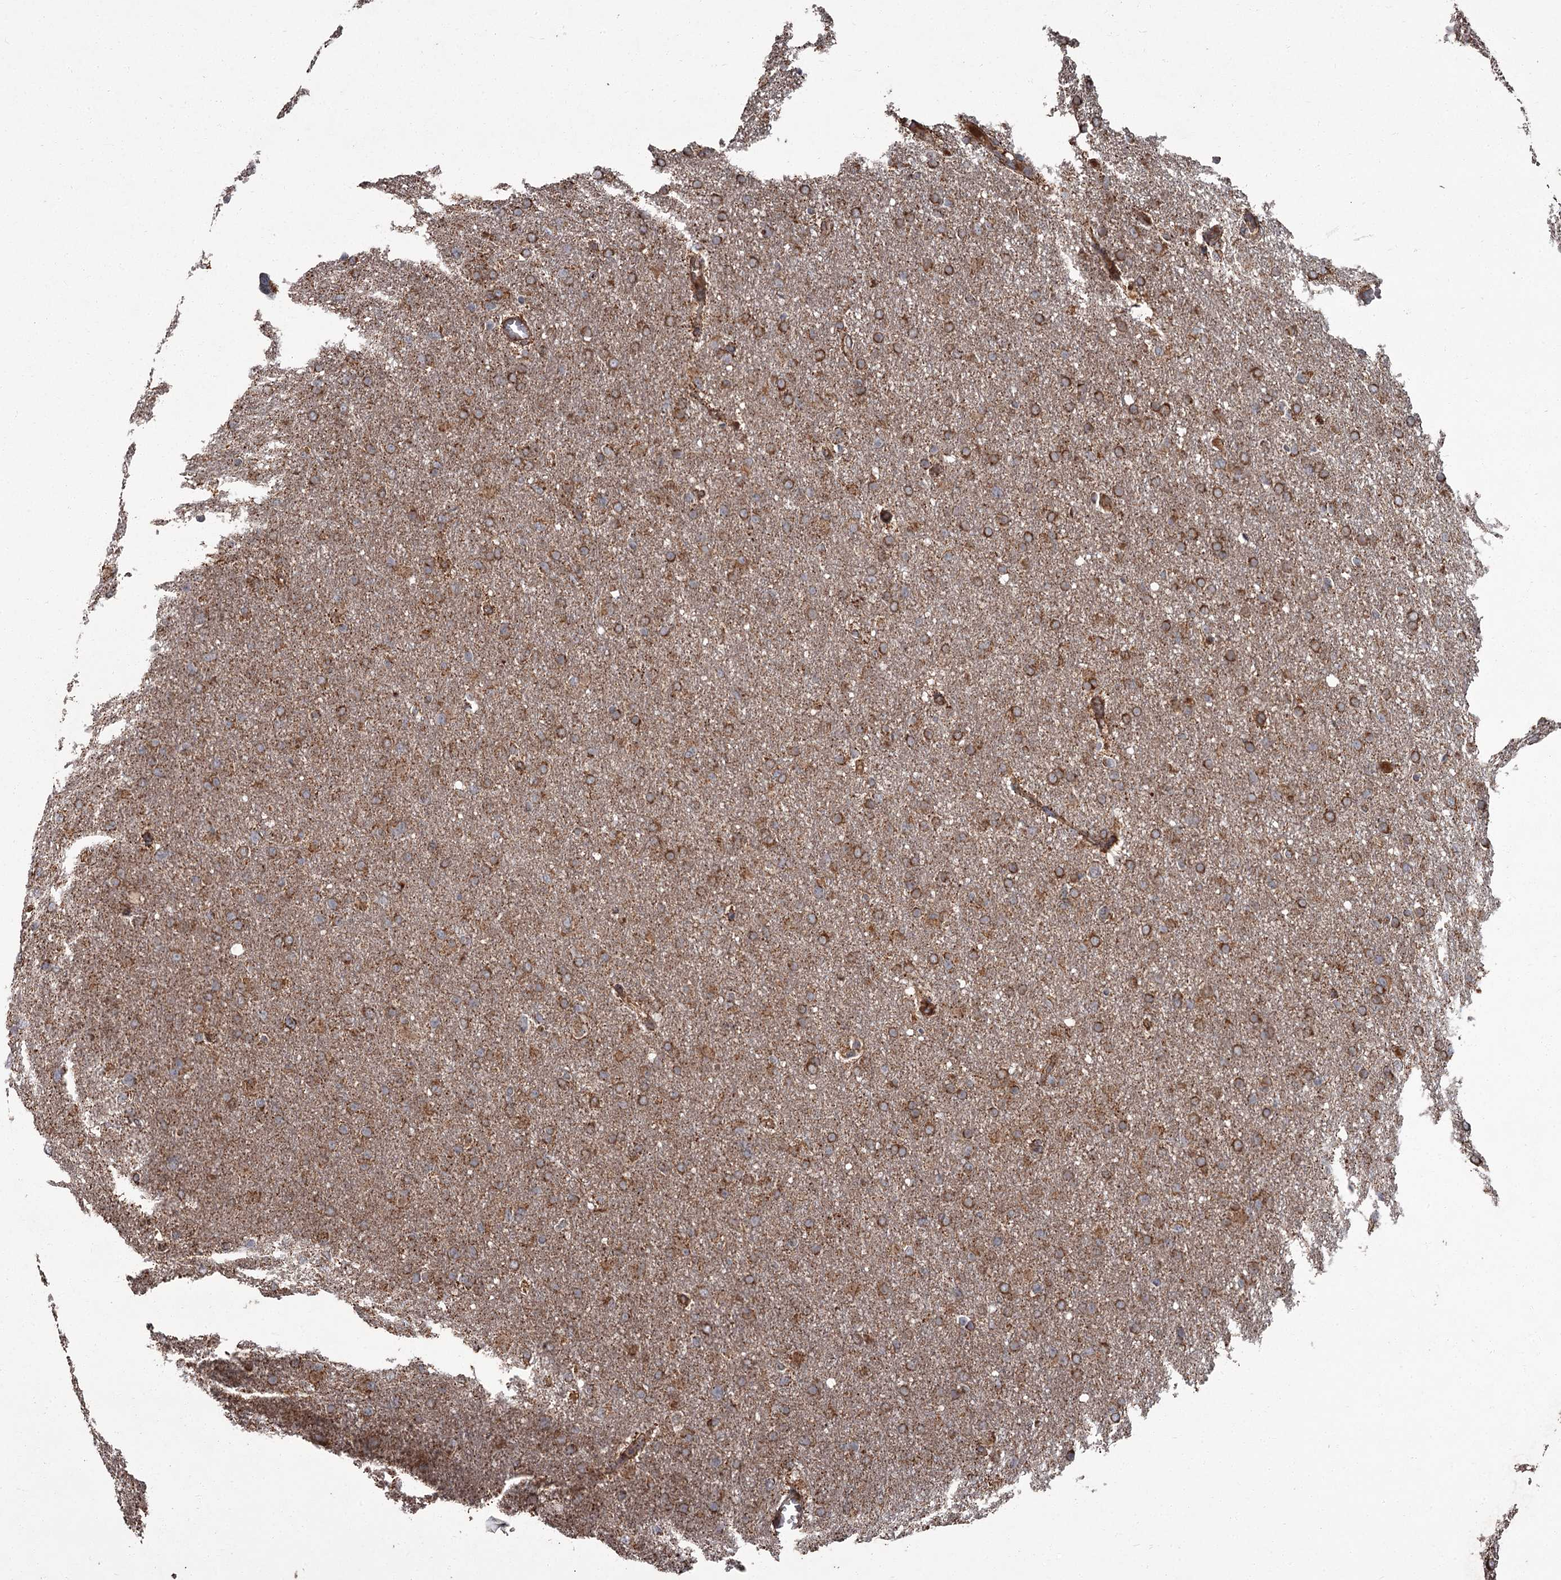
{"staining": {"intensity": "strong", "quantity": ">75%", "location": "cytoplasmic/membranous"}, "tissue": "glioma", "cell_type": "Tumor cells", "image_type": "cancer", "snomed": [{"axis": "morphology", "description": "Glioma, malignant, High grade"}, {"axis": "topography", "description": "Cerebral cortex"}], "caption": "Immunohistochemistry (IHC) (DAB (3,3'-diaminobenzidine)) staining of malignant glioma (high-grade) shows strong cytoplasmic/membranous protein positivity in approximately >75% of tumor cells.", "gene": "THAP9", "patient": {"sex": "female", "age": 36}}